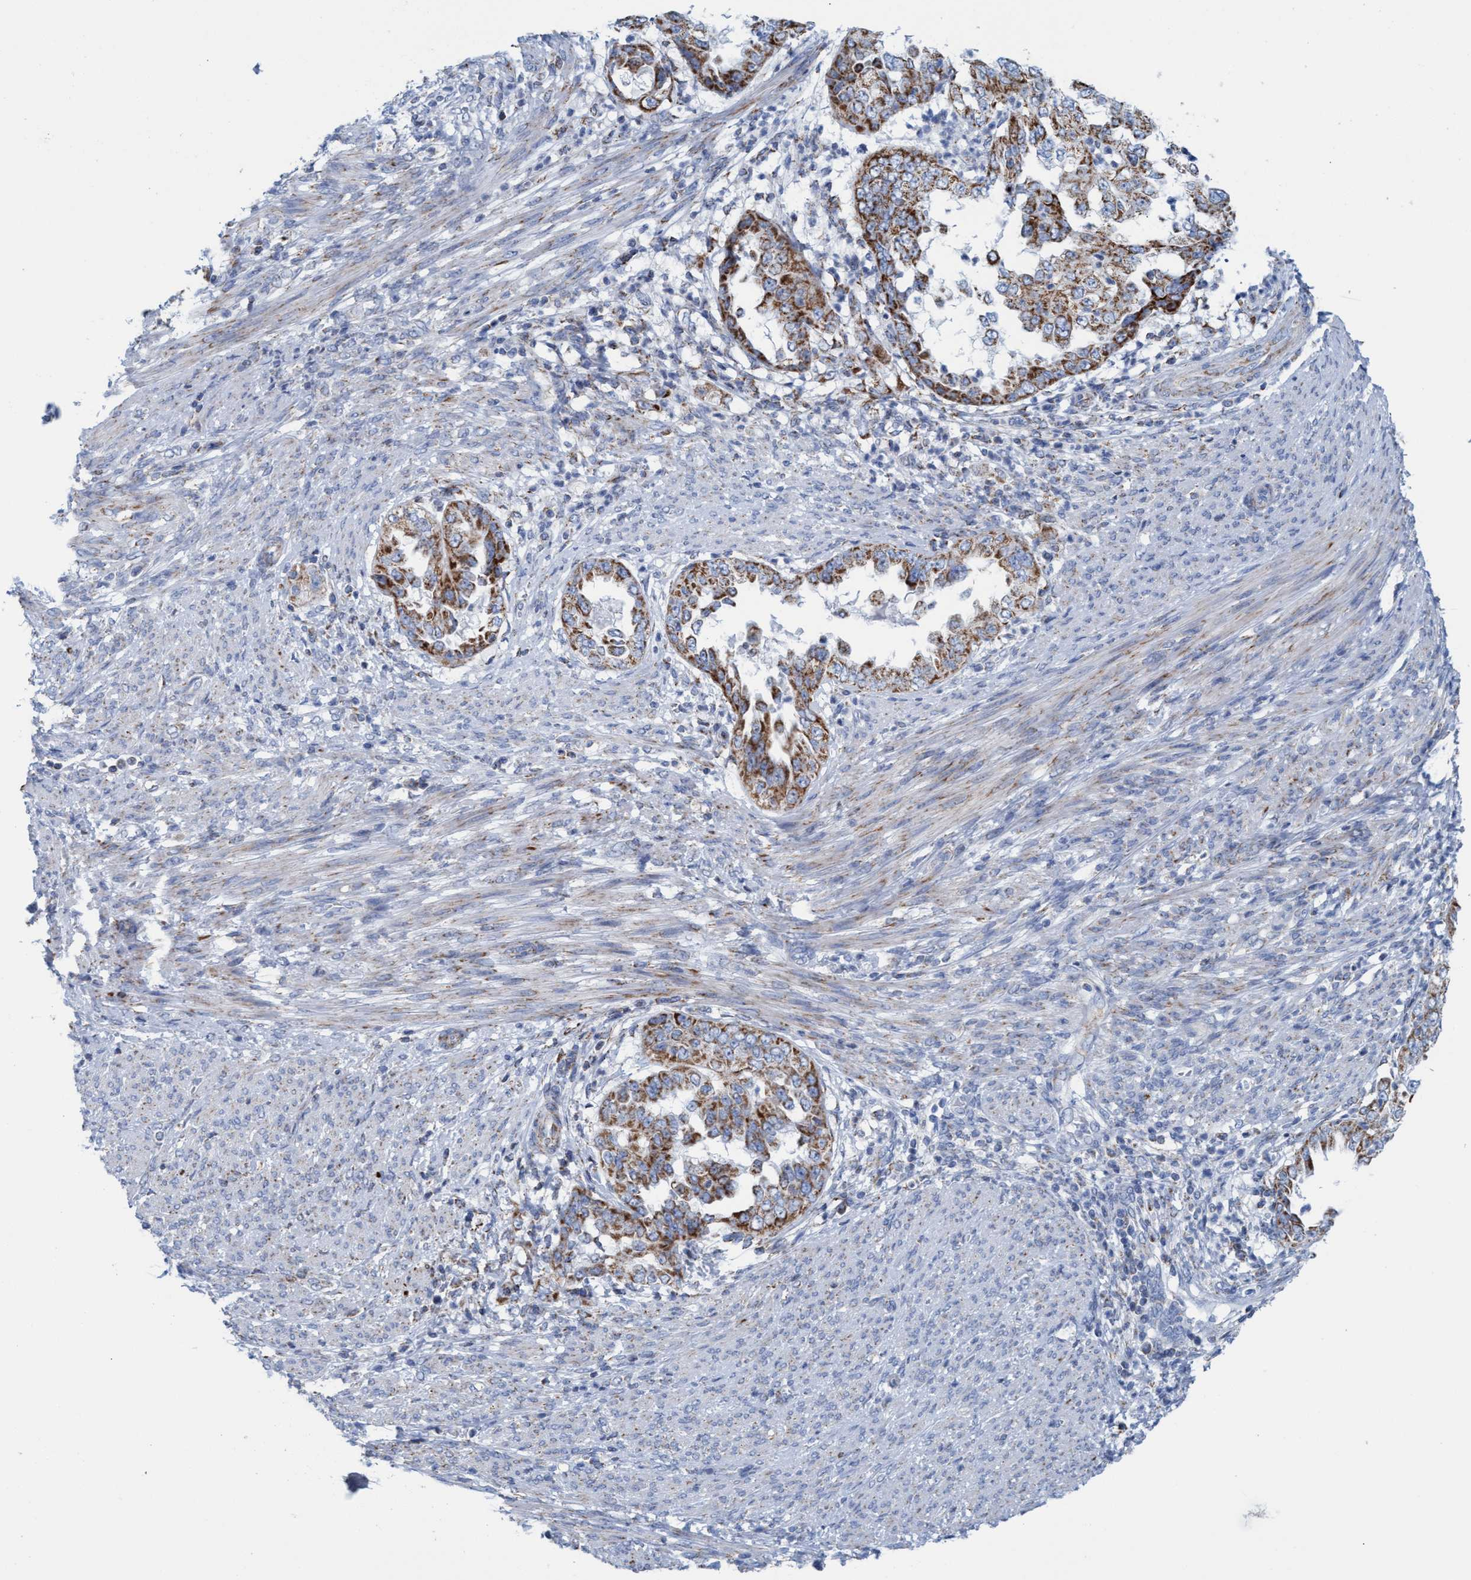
{"staining": {"intensity": "moderate", "quantity": ">75%", "location": "cytoplasmic/membranous"}, "tissue": "endometrial cancer", "cell_type": "Tumor cells", "image_type": "cancer", "snomed": [{"axis": "morphology", "description": "Adenocarcinoma, NOS"}, {"axis": "topography", "description": "Endometrium"}], "caption": "Endometrial cancer (adenocarcinoma) stained for a protein shows moderate cytoplasmic/membranous positivity in tumor cells.", "gene": "GGA3", "patient": {"sex": "female", "age": 85}}